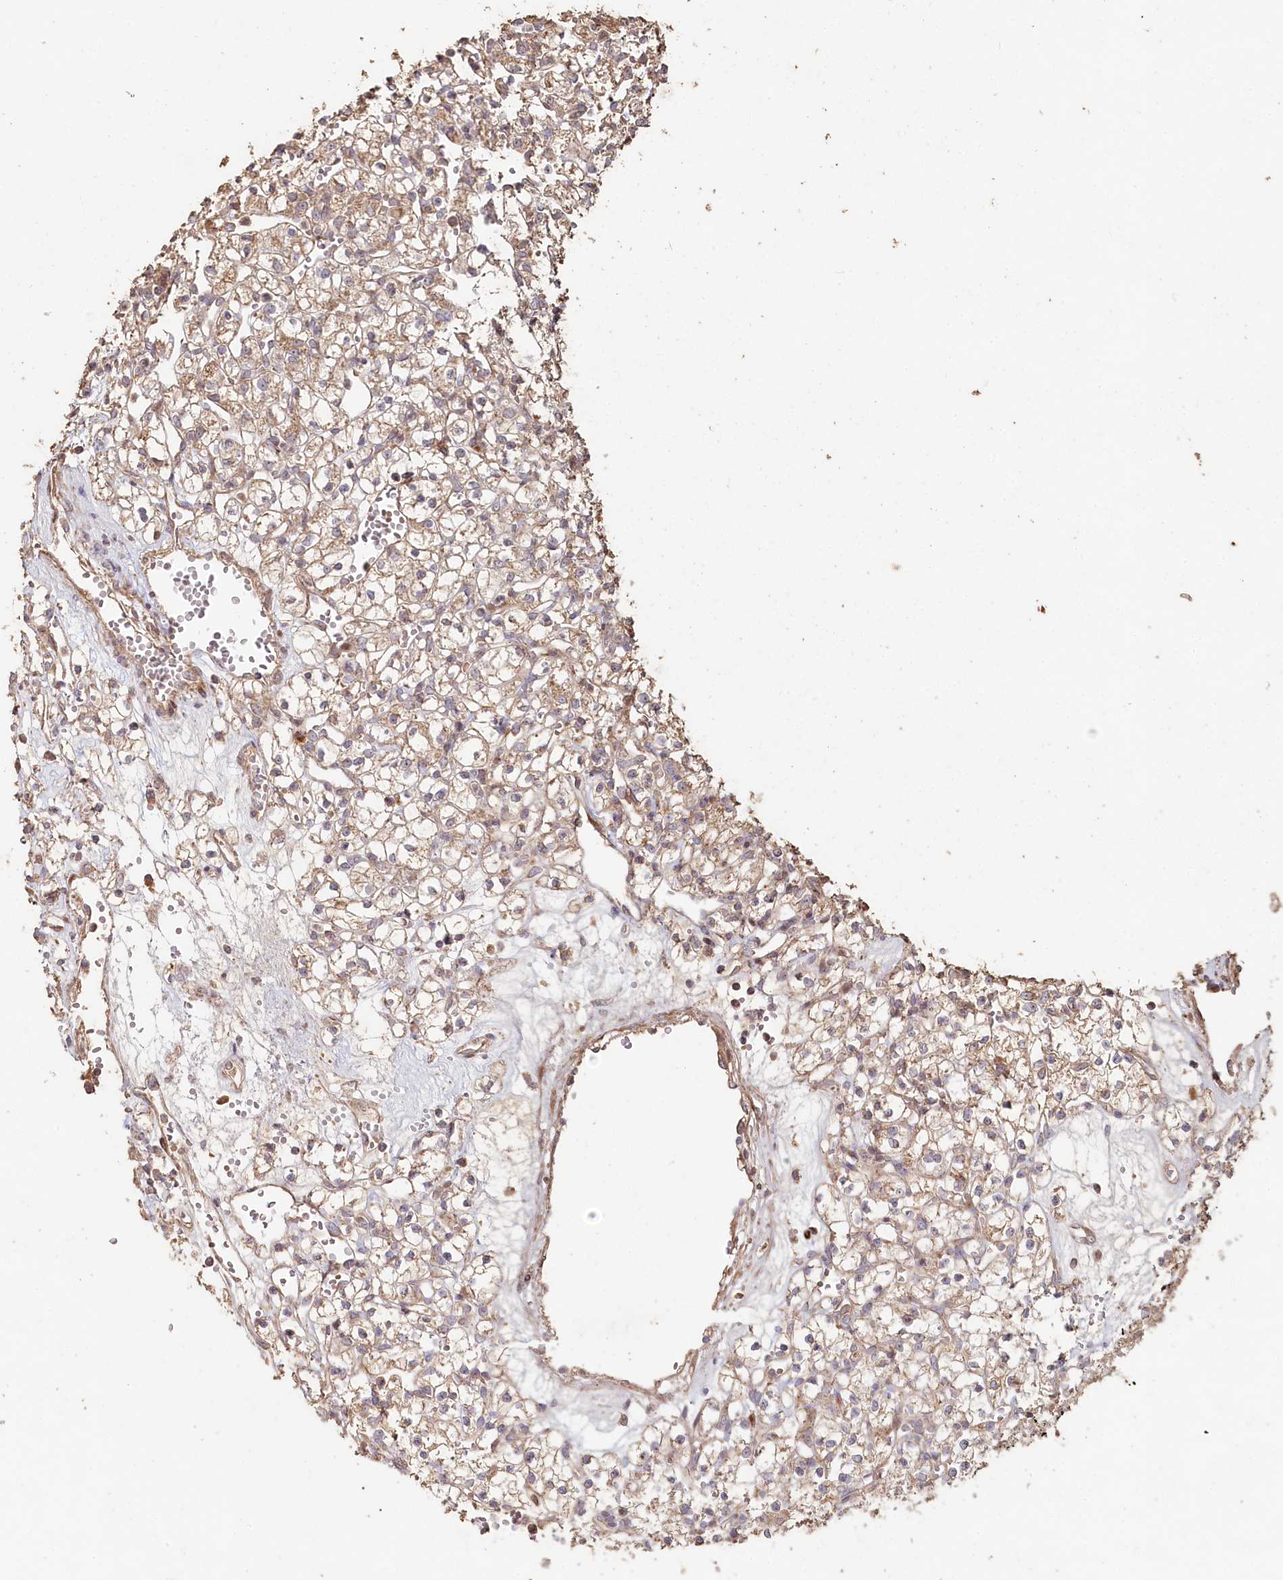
{"staining": {"intensity": "weak", "quantity": ">75%", "location": "cytoplasmic/membranous"}, "tissue": "renal cancer", "cell_type": "Tumor cells", "image_type": "cancer", "snomed": [{"axis": "morphology", "description": "Adenocarcinoma, NOS"}, {"axis": "topography", "description": "Kidney"}], "caption": "Renal cancer stained for a protein shows weak cytoplasmic/membranous positivity in tumor cells.", "gene": "HAL", "patient": {"sex": "female", "age": 59}}